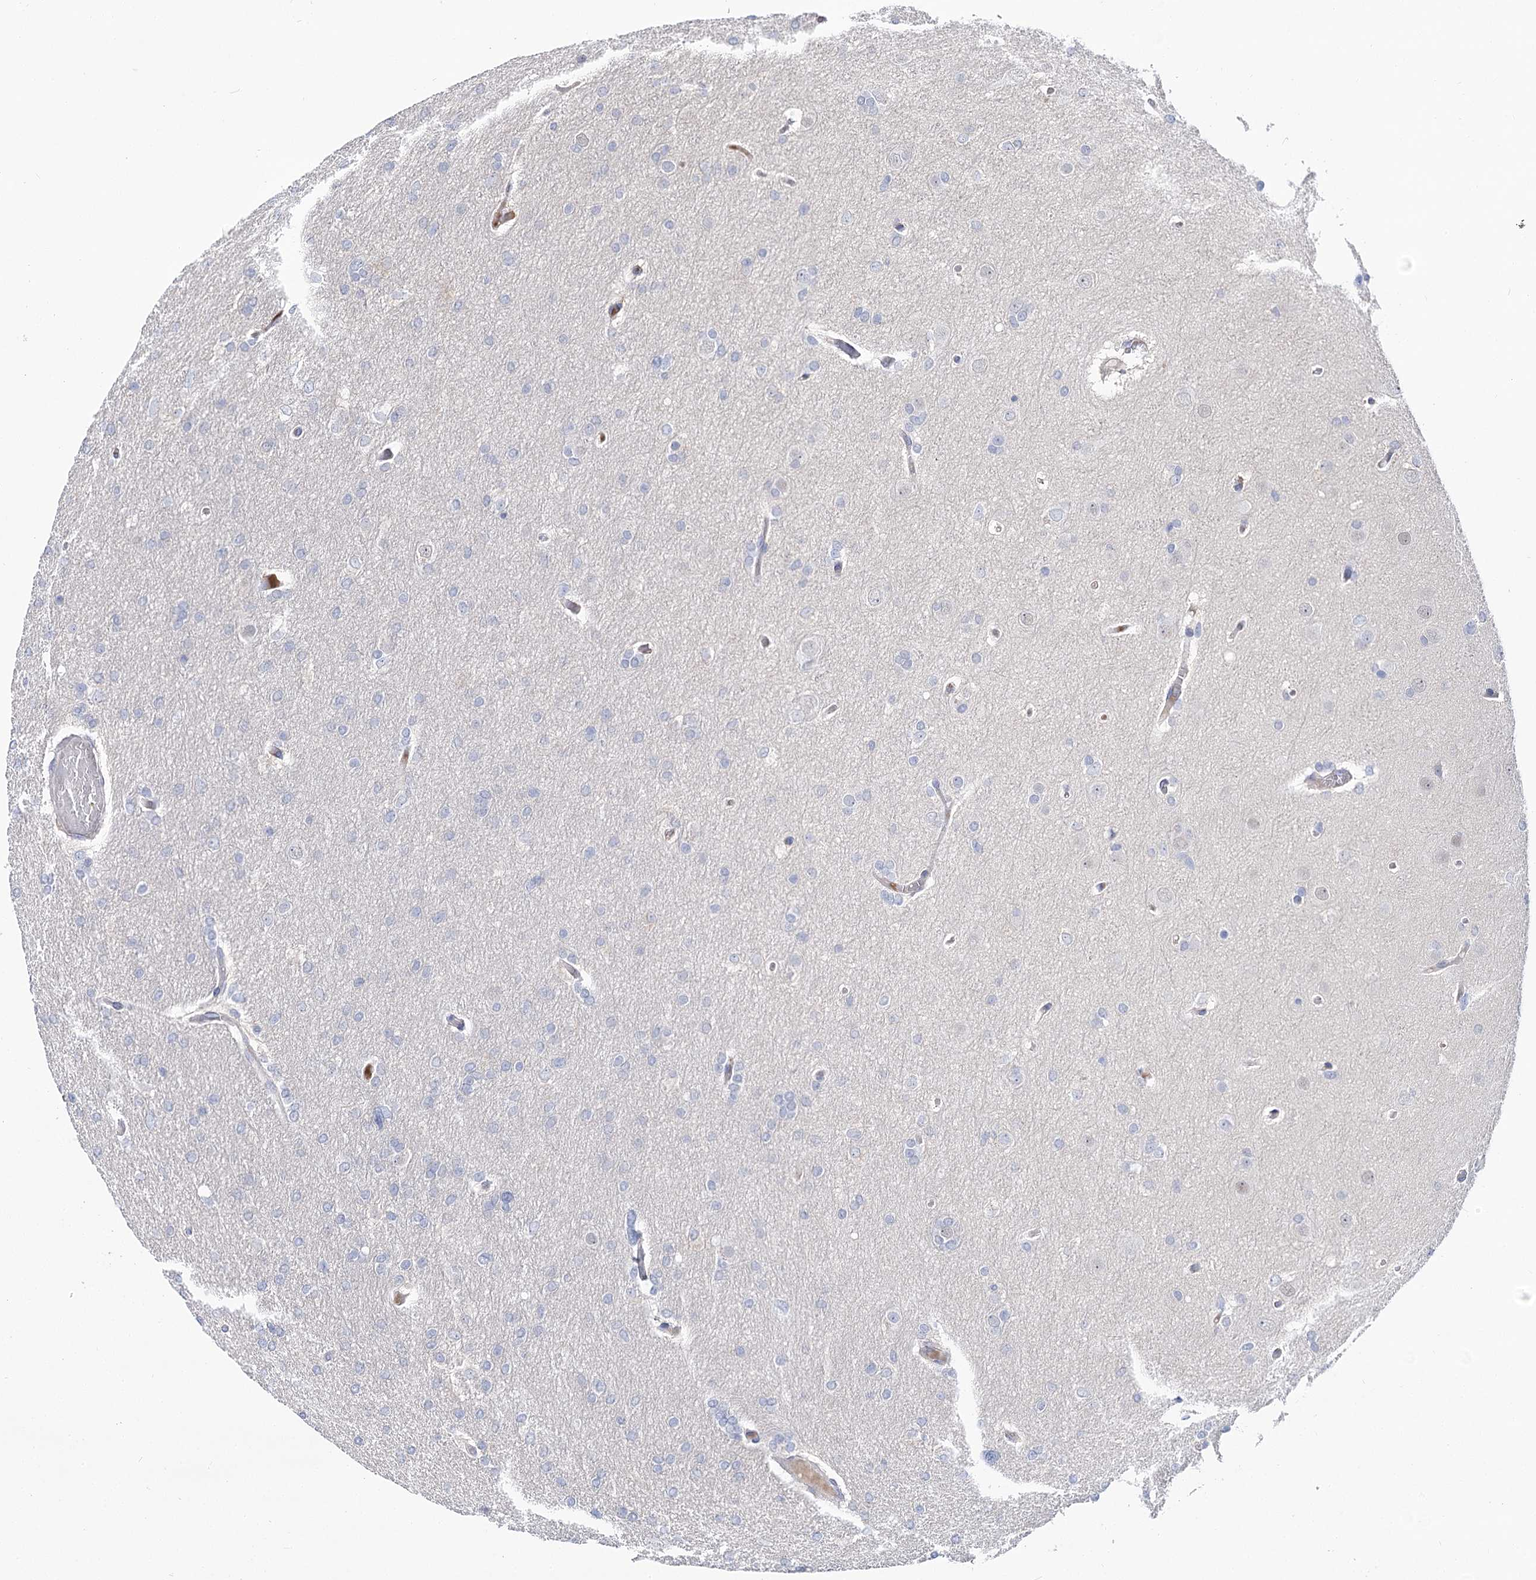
{"staining": {"intensity": "negative", "quantity": "none", "location": "none"}, "tissue": "glioma", "cell_type": "Tumor cells", "image_type": "cancer", "snomed": [{"axis": "morphology", "description": "Glioma, malignant, High grade"}, {"axis": "topography", "description": "Cerebral cortex"}], "caption": "Immunohistochemistry histopathology image of neoplastic tissue: malignant high-grade glioma stained with DAB (3,3'-diaminobenzidine) exhibits no significant protein staining in tumor cells.", "gene": "UGP2", "patient": {"sex": "female", "age": 36}}